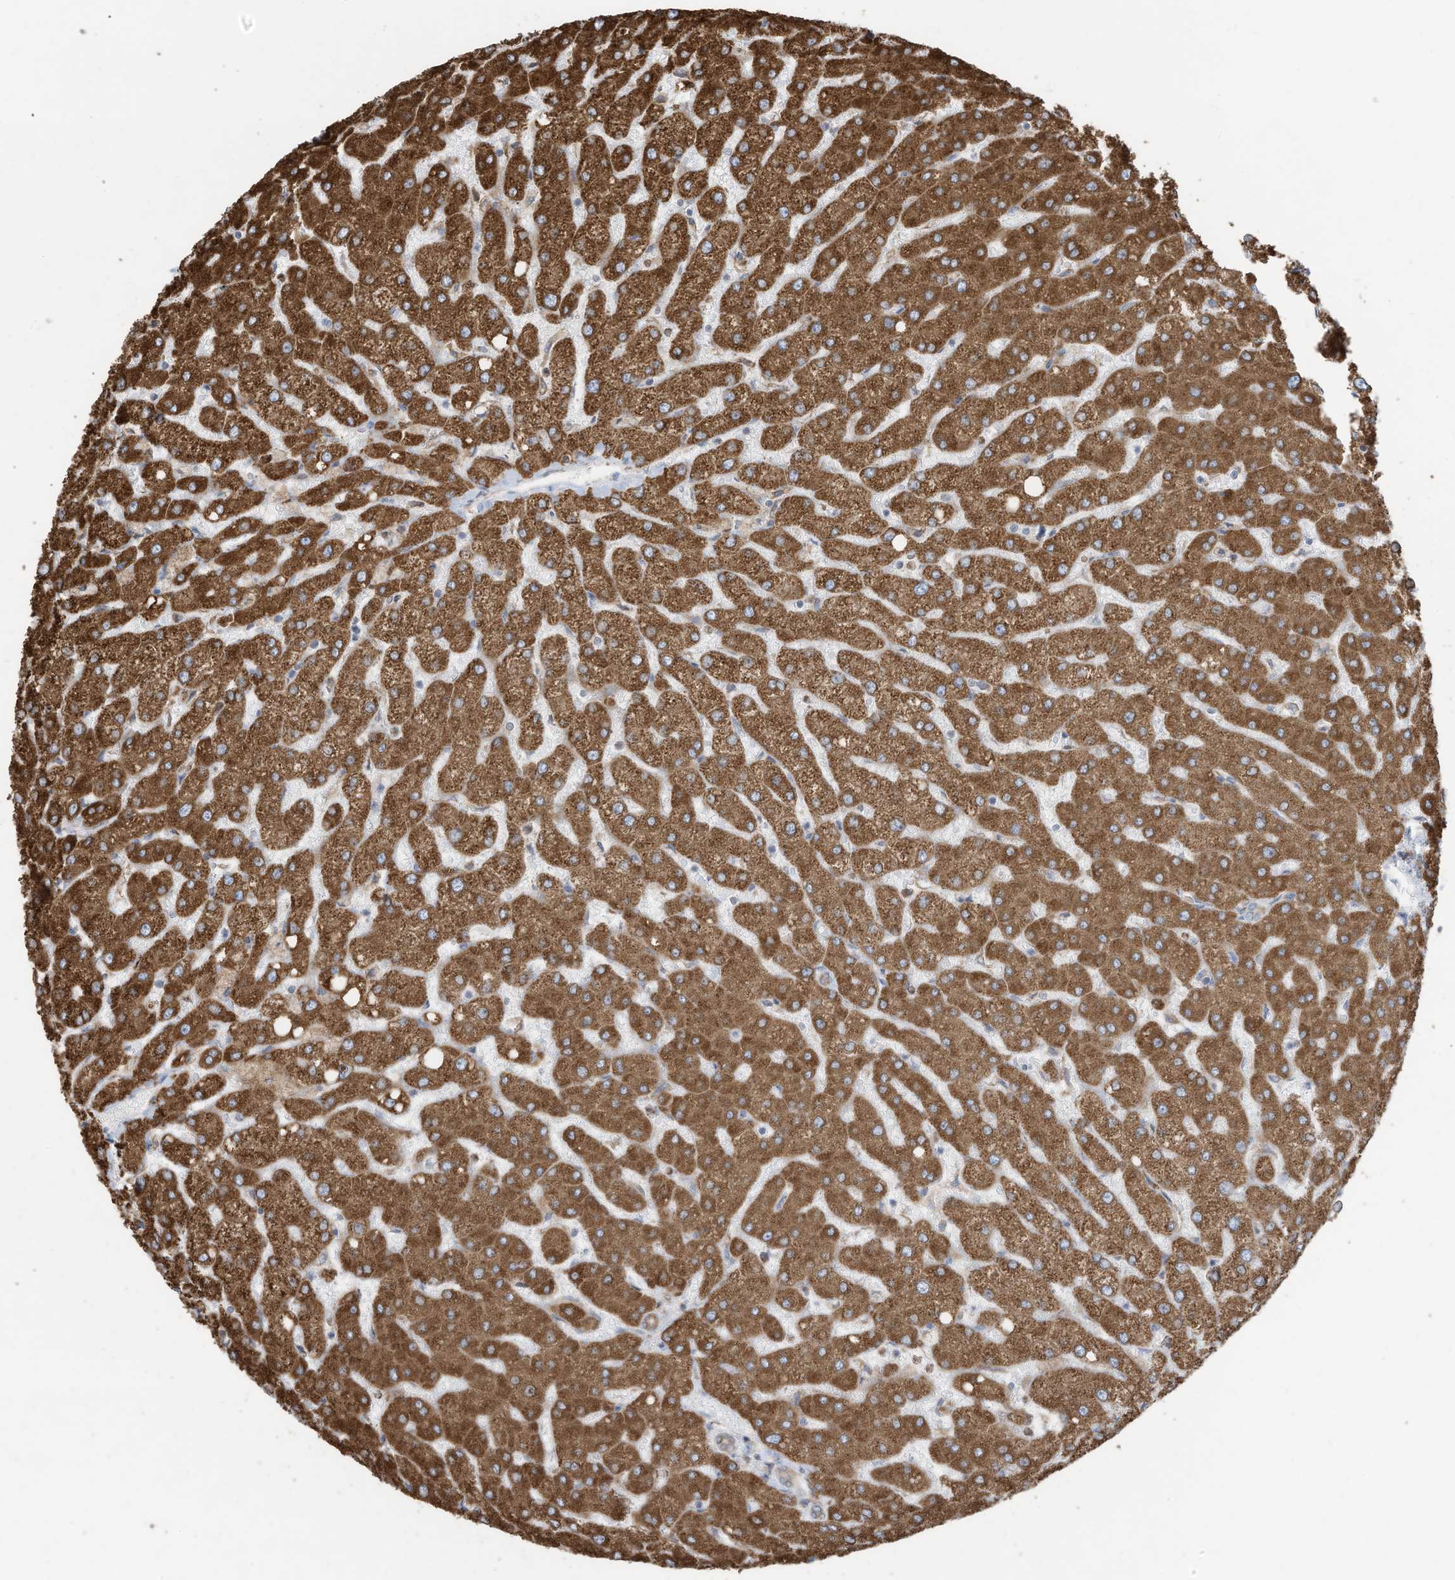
{"staining": {"intensity": "negative", "quantity": "none", "location": "none"}, "tissue": "liver", "cell_type": "Cholangiocytes", "image_type": "normal", "snomed": [{"axis": "morphology", "description": "Normal tissue, NOS"}, {"axis": "topography", "description": "Liver"}], "caption": "Image shows no significant protein staining in cholangiocytes of unremarkable liver.", "gene": "ZNF354C", "patient": {"sex": "female", "age": 54}}